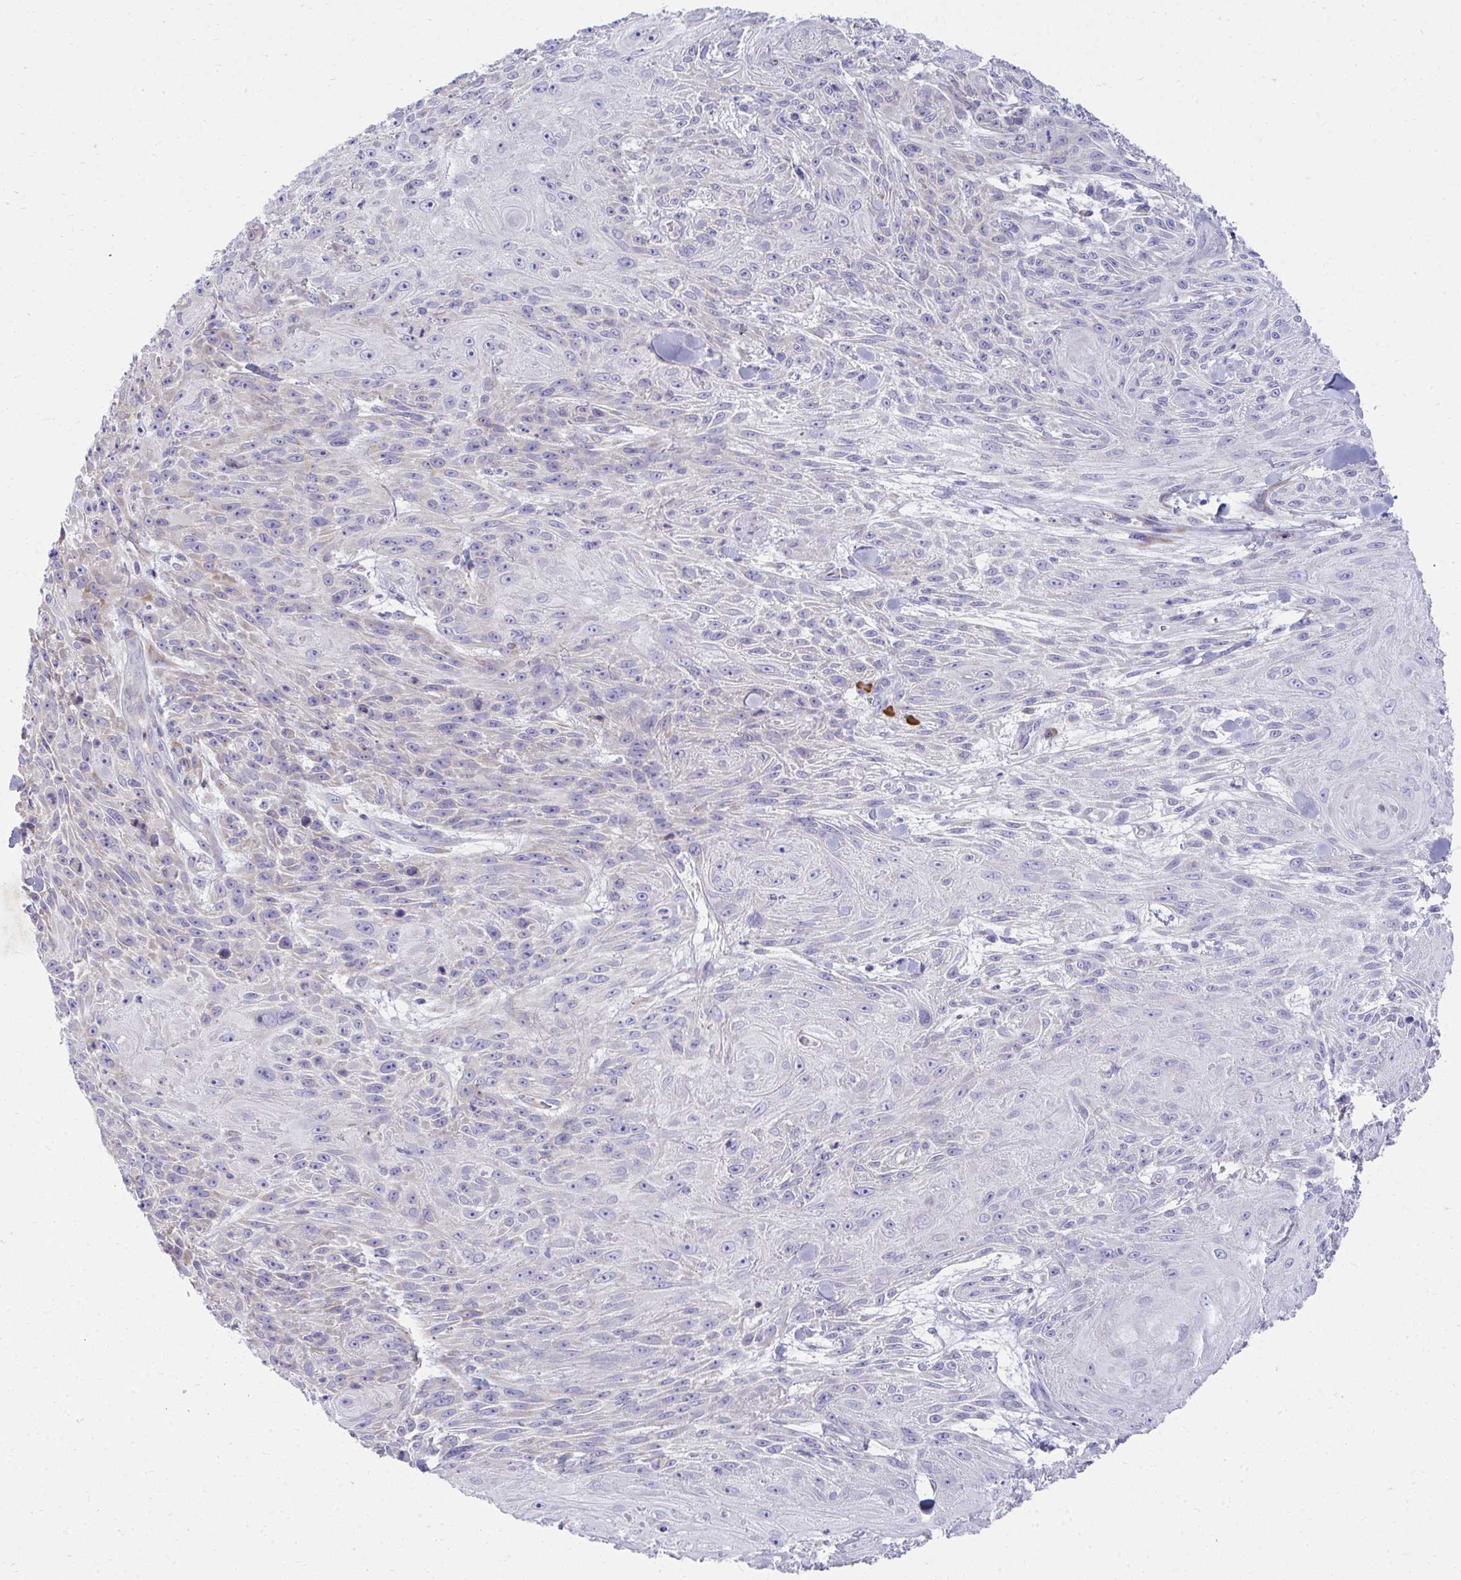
{"staining": {"intensity": "negative", "quantity": "none", "location": "none"}, "tissue": "skin cancer", "cell_type": "Tumor cells", "image_type": "cancer", "snomed": [{"axis": "morphology", "description": "Squamous cell carcinoma, NOS"}, {"axis": "topography", "description": "Skin"}], "caption": "An image of skin cancer stained for a protein reveals no brown staining in tumor cells.", "gene": "FASLG", "patient": {"sex": "male", "age": 88}}